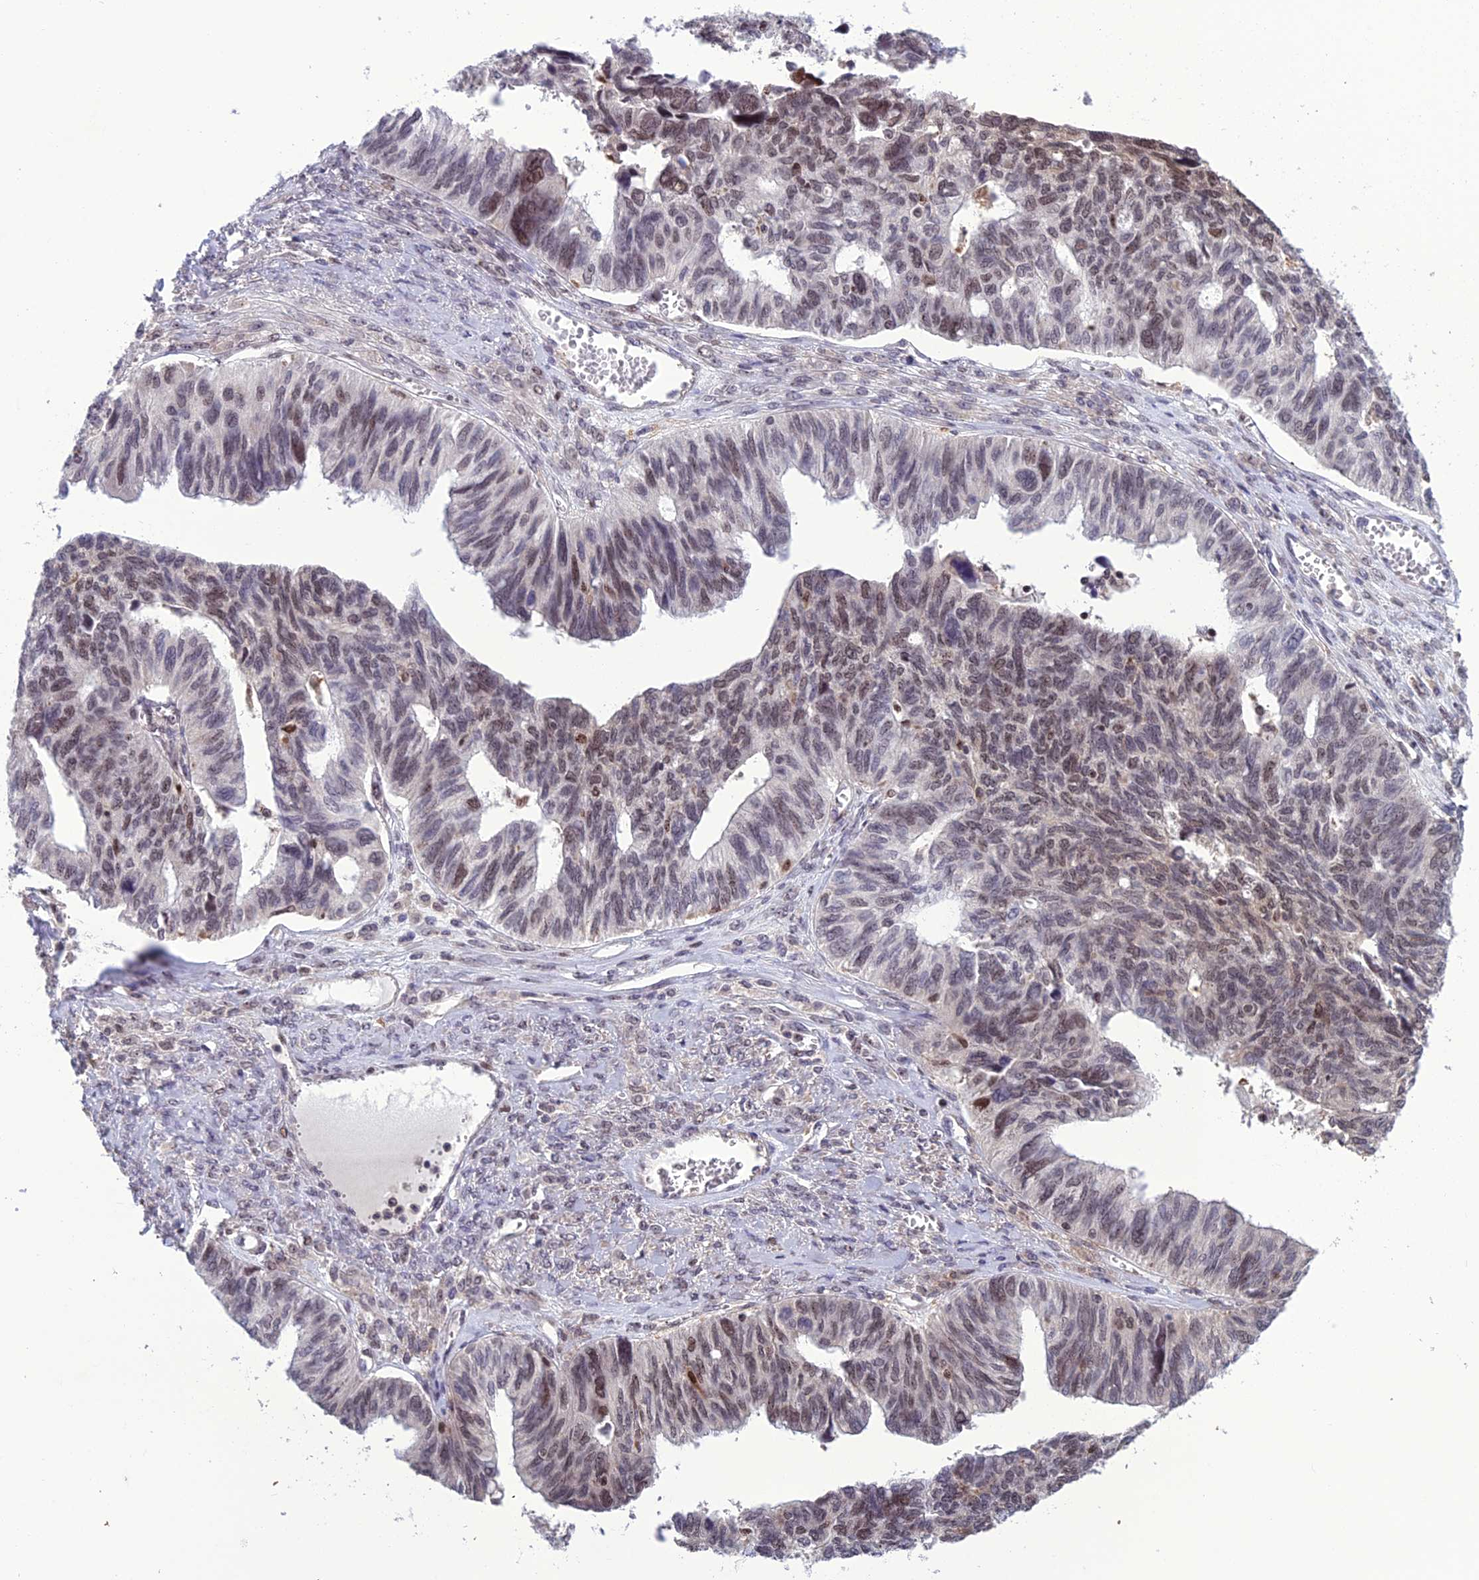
{"staining": {"intensity": "moderate", "quantity": "25%-75%", "location": "nuclear"}, "tissue": "ovarian cancer", "cell_type": "Tumor cells", "image_type": "cancer", "snomed": [{"axis": "morphology", "description": "Cystadenocarcinoma, serous, NOS"}, {"axis": "topography", "description": "Ovary"}], "caption": "Protein analysis of ovarian serous cystadenocarcinoma tissue shows moderate nuclear expression in about 25%-75% of tumor cells. (Stains: DAB (3,3'-diaminobenzidine) in brown, nuclei in blue, Microscopy: brightfield microscopy at high magnification).", "gene": "MIS12", "patient": {"sex": "female", "age": 79}}